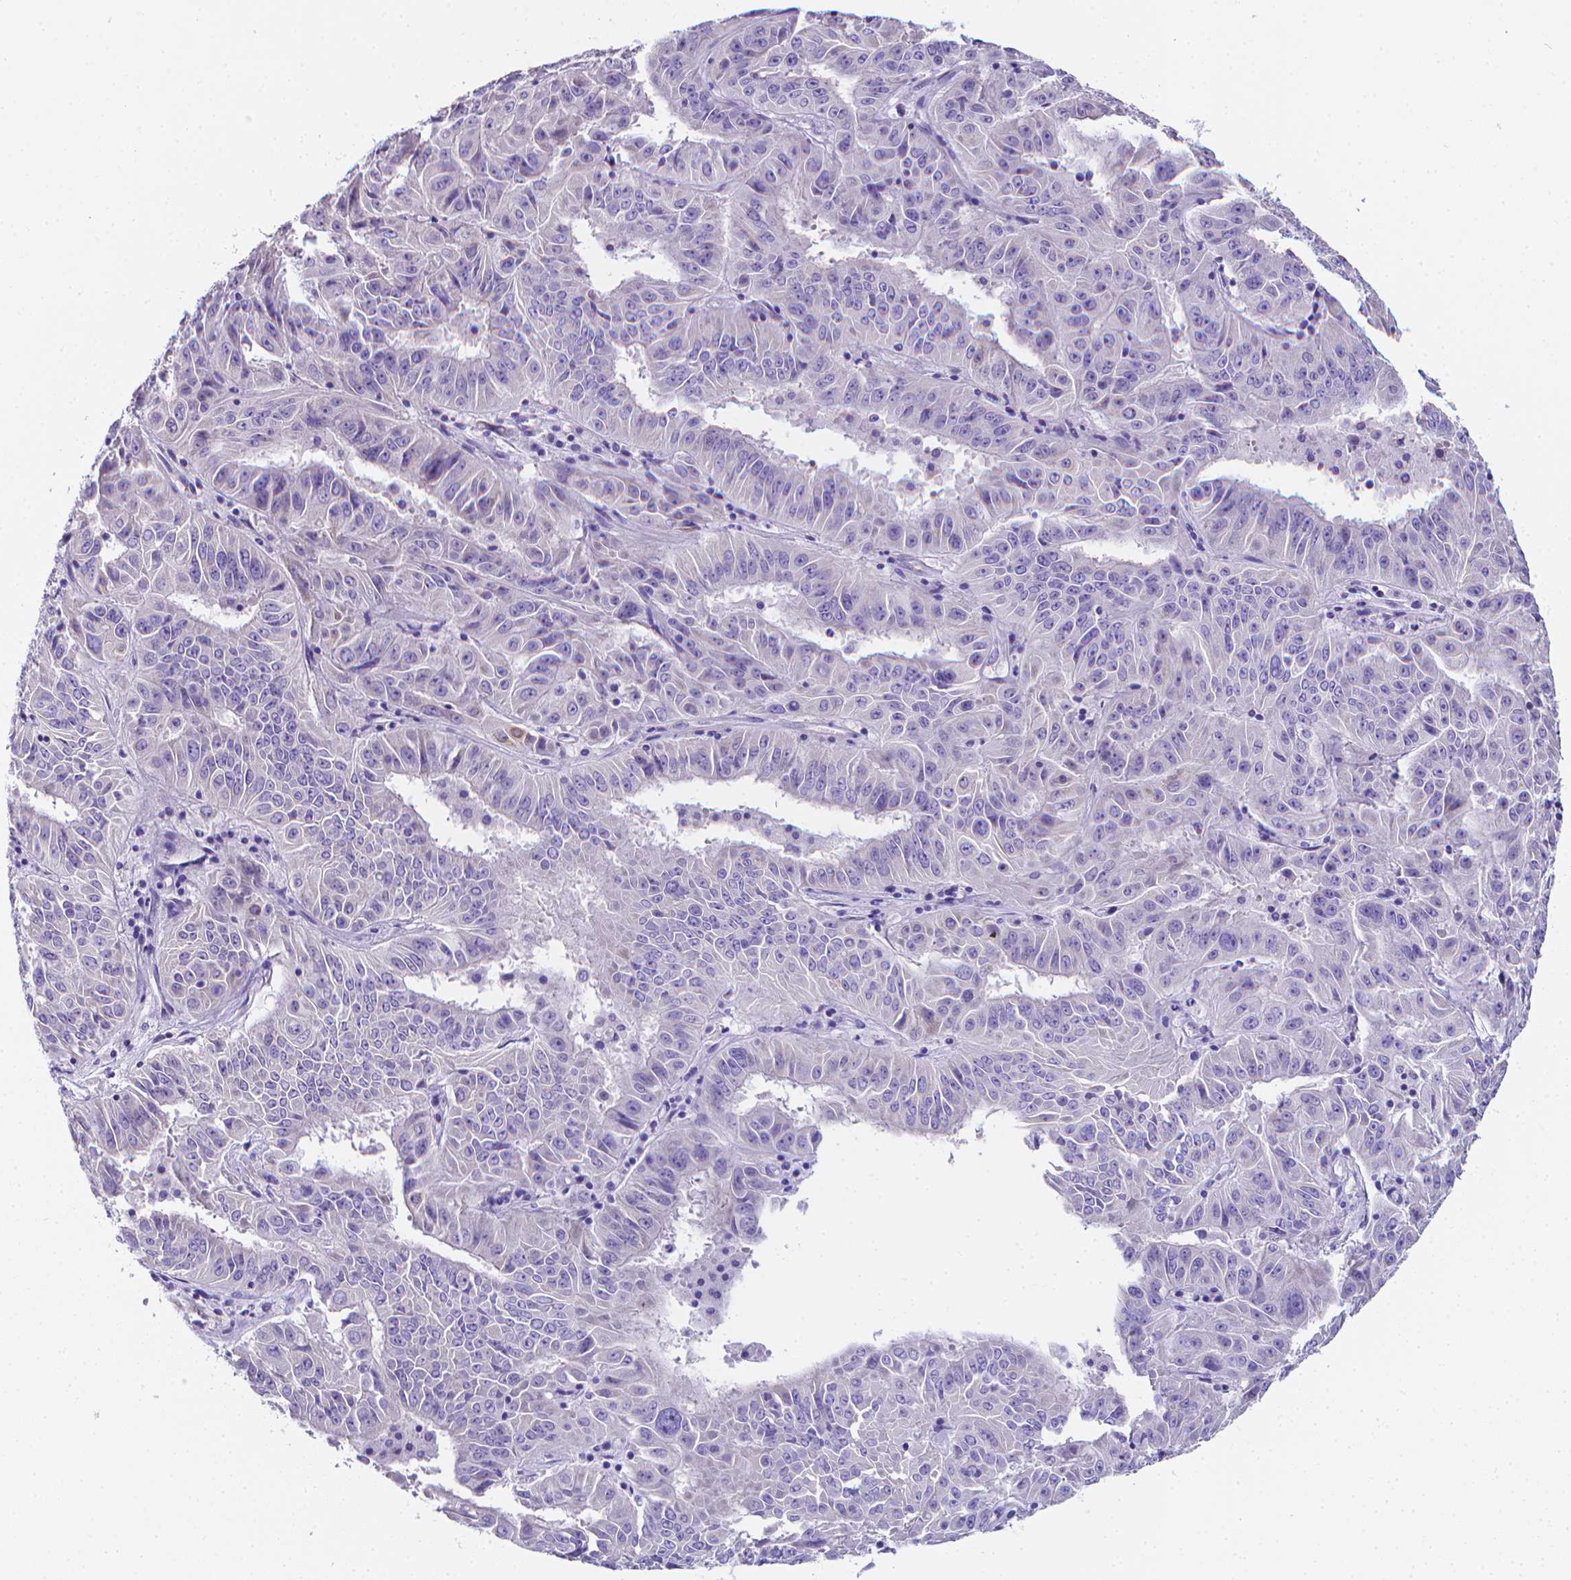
{"staining": {"intensity": "negative", "quantity": "none", "location": "none"}, "tissue": "pancreatic cancer", "cell_type": "Tumor cells", "image_type": "cancer", "snomed": [{"axis": "morphology", "description": "Adenocarcinoma, NOS"}, {"axis": "topography", "description": "Pancreas"}], "caption": "A photomicrograph of human adenocarcinoma (pancreatic) is negative for staining in tumor cells.", "gene": "LRRC73", "patient": {"sex": "male", "age": 63}}